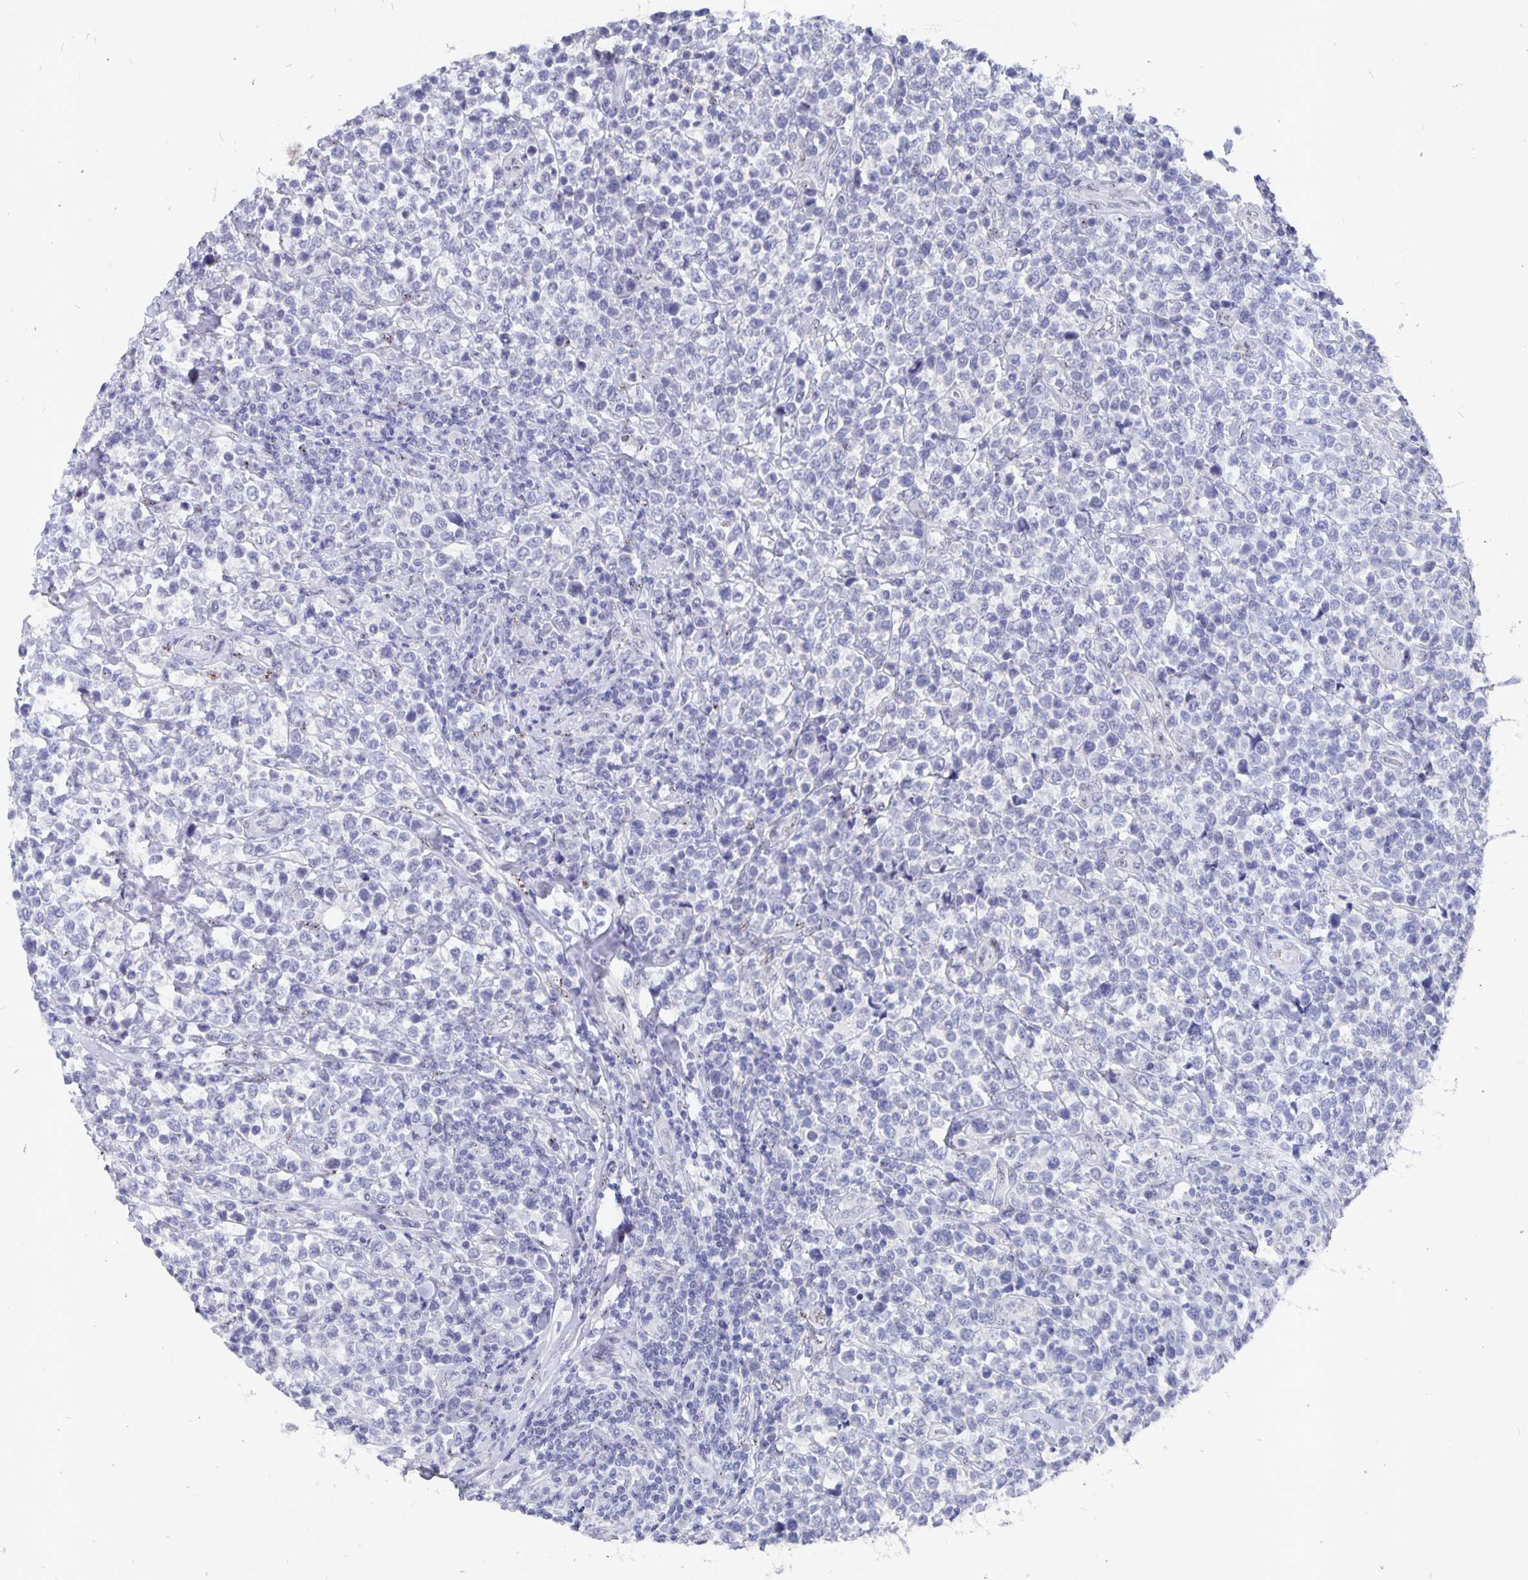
{"staining": {"intensity": "negative", "quantity": "none", "location": "none"}, "tissue": "lymphoma", "cell_type": "Tumor cells", "image_type": "cancer", "snomed": [{"axis": "morphology", "description": "Malignant lymphoma, non-Hodgkin's type, High grade"}, {"axis": "topography", "description": "Soft tissue"}], "caption": "Immunohistochemistry (IHC) of human high-grade malignant lymphoma, non-Hodgkin's type displays no expression in tumor cells. The staining is performed using DAB (3,3'-diaminobenzidine) brown chromogen with nuclei counter-stained in using hematoxylin.", "gene": "SMOC1", "patient": {"sex": "female", "age": 56}}